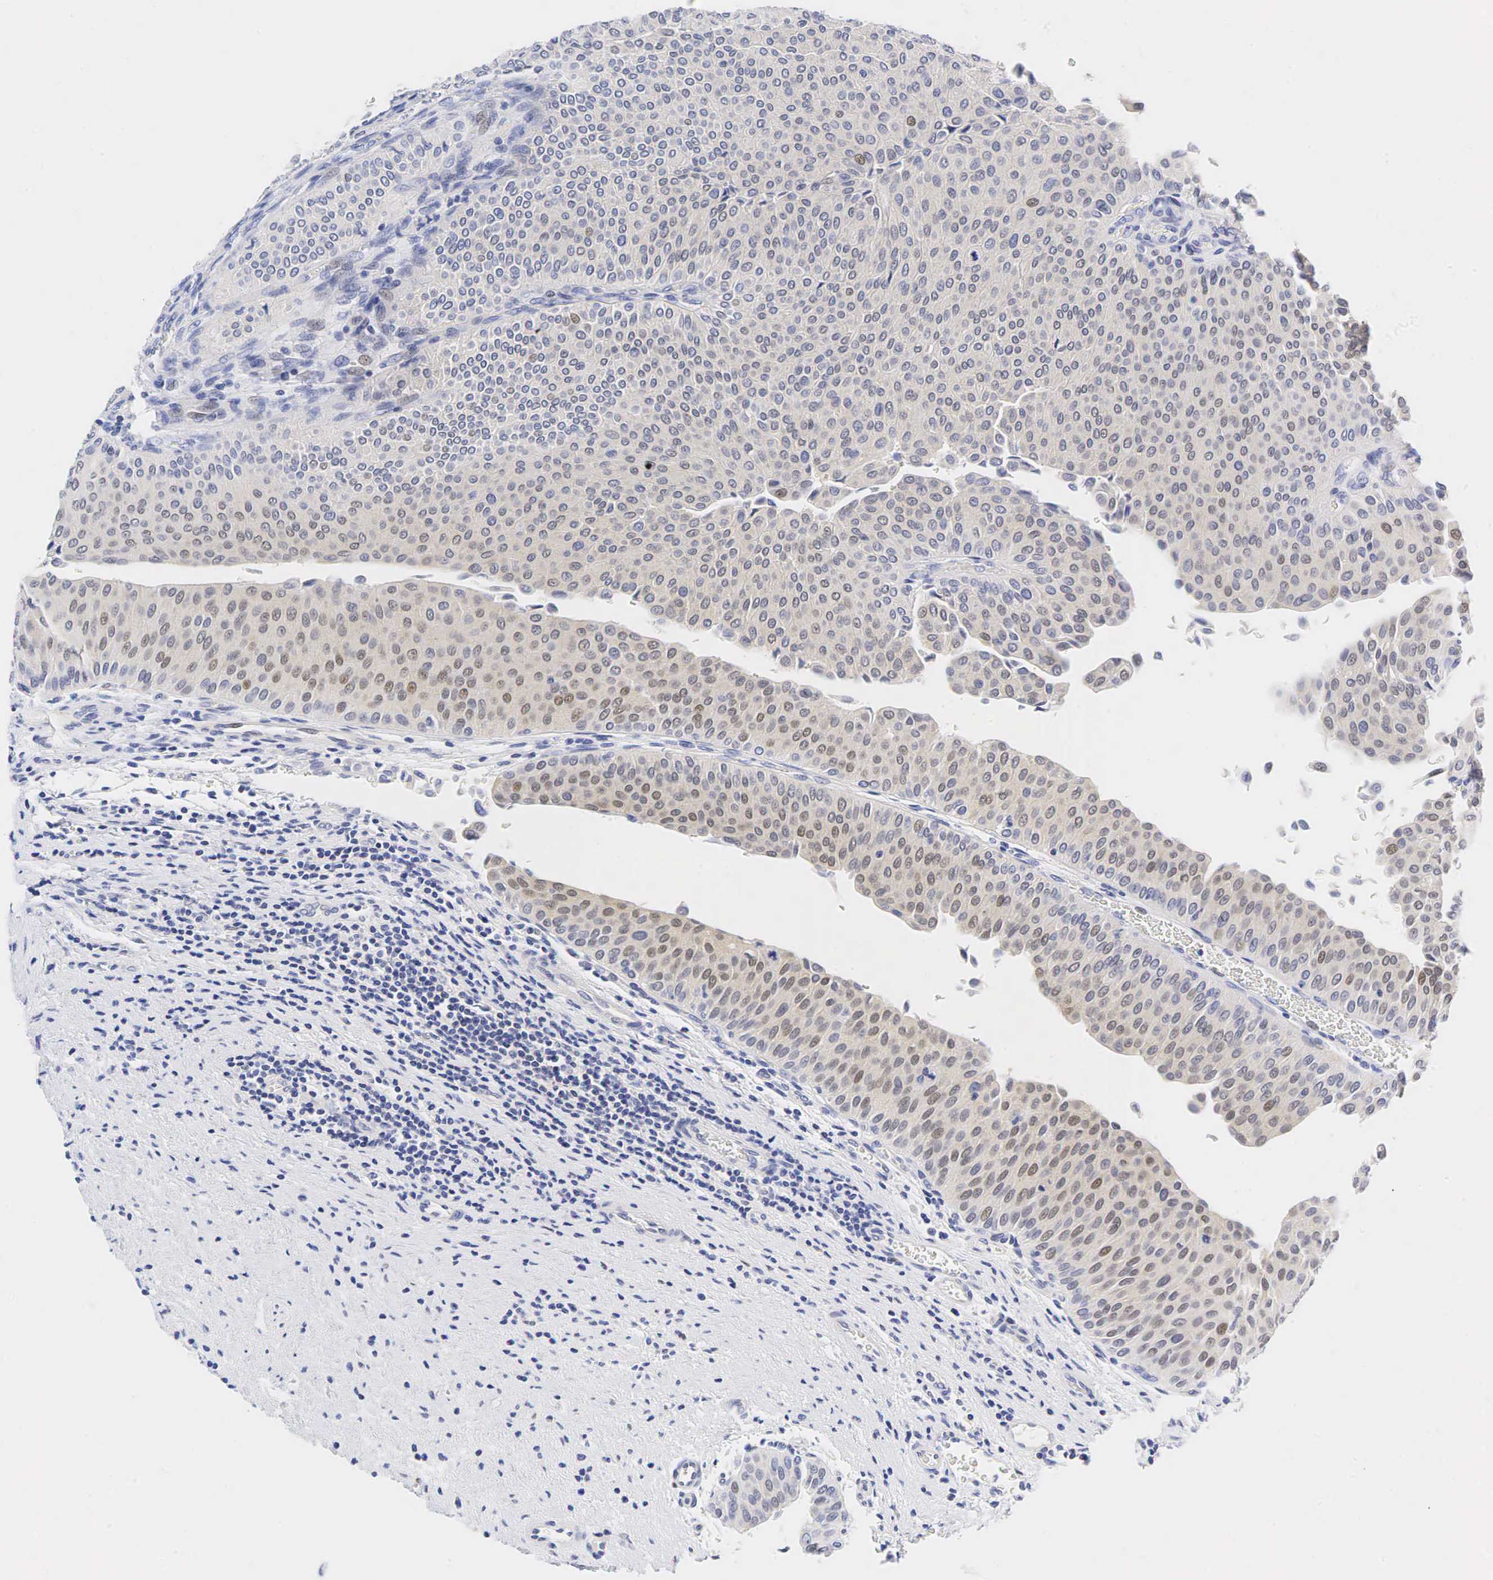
{"staining": {"intensity": "weak", "quantity": "25%-75%", "location": "cytoplasmic/membranous,nuclear"}, "tissue": "urothelial cancer", "cell_type": "Tumor cells", "image_type": "cancer", "snomed": [{"axis": "morphology", "description": "Urothelial carcinoma, Low grade"}, {"axis": "topography", "description": "Urinary bladder"}], "caption": "Brown immunohistochemical staining in urothelial carcinoma (low-grade) demonstrates weak cytoplasmic/membranous and nuclear staining in about 25%-75% of tumor cells.", "gene": "AR", "patient": {"sex": "male", "age": 64}}